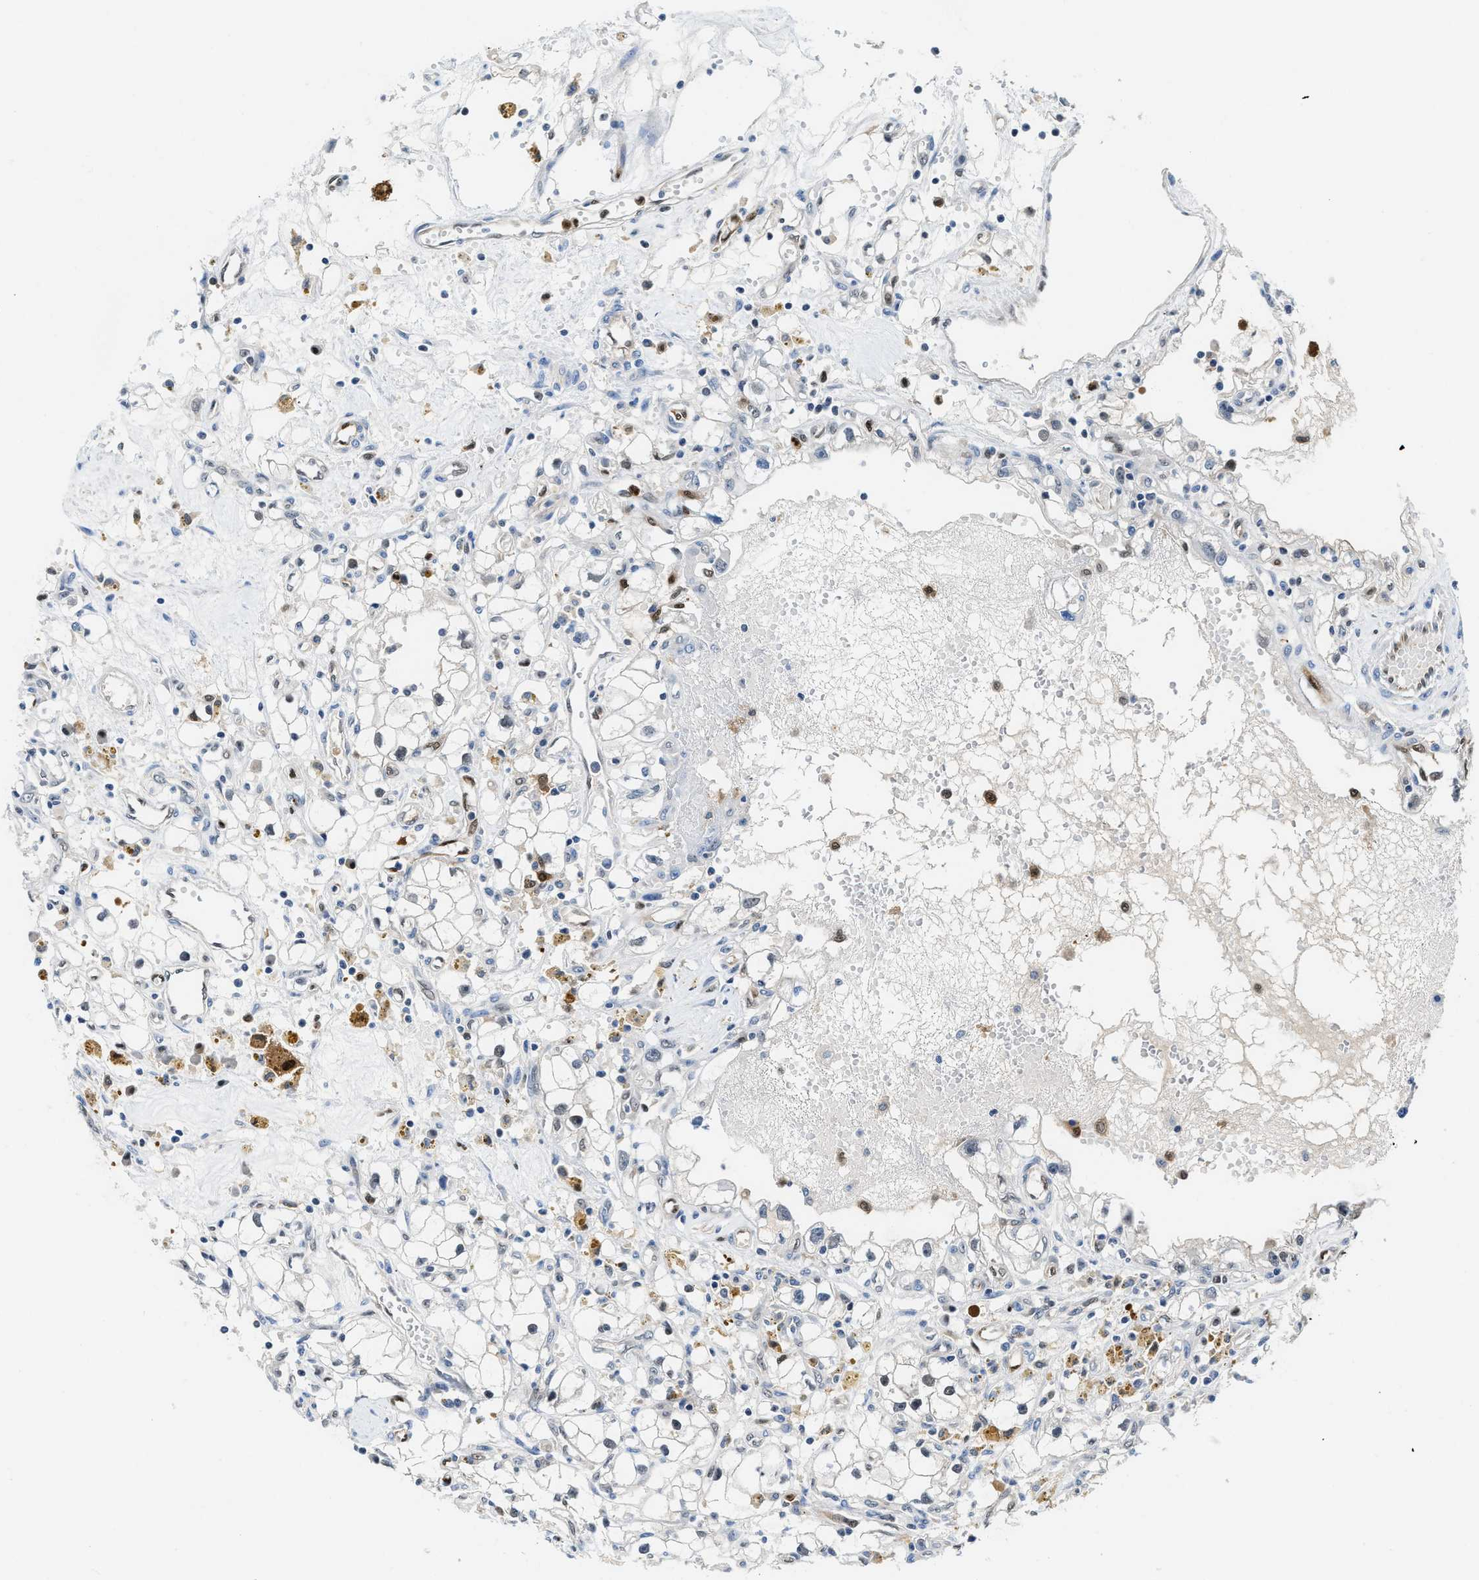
{"staining": {"intensity": "moderate", "quantity": "25%-75%", "location": "nuclear"}, "tissue": "renal cancer", "cell_type": "Tumor cells", "image_type": "cancer", "snomed": [{"axis": "morphology", "description": "Adenocarcinoma, NOS"}, {"axis": "topography", "description": "Kidney"}], "caption": "Immunohistochemistry image of adenocarcinoma (renal) stained for a protein (brown), which exhibits medium levels of moderate nuclear staining in approximately 25%-75% of tumor cells.", "gene": "LTA4H", "patient": {"sex": "male", "age": 56}}